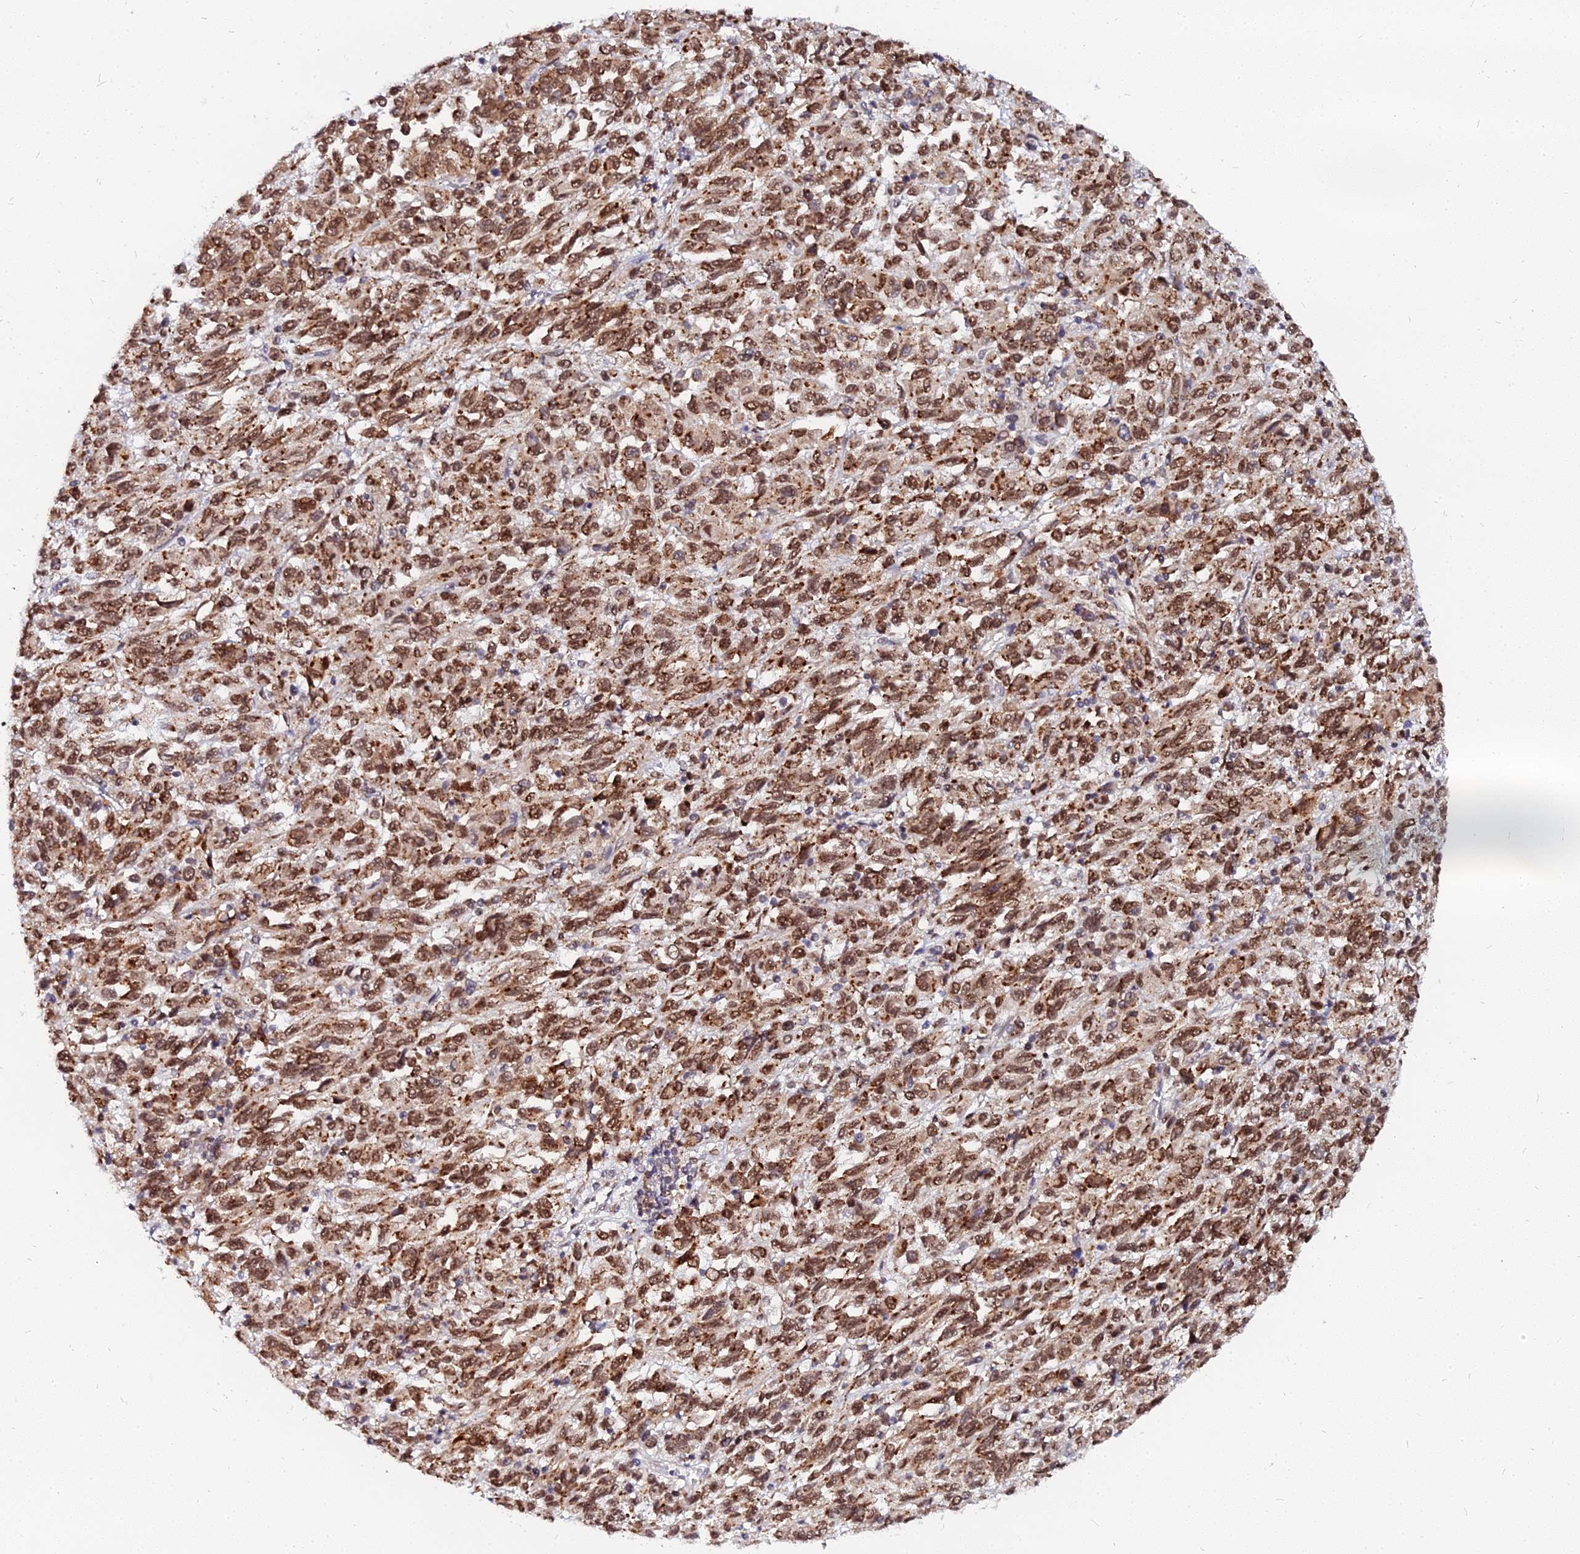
{"staining": {"intensity": "moderate", "quantity": ">75%", "location": "cytoplasmic/membranous,nuclear"}, "tissue": "melanoma", "cell_type": "Tumor cells", "image_type": "cancer", "snomed": [{"axis": "morphology", "description": "Malignant melanoma, Metastatic site"}, {"axis": "topography", "description": "Lung"}], "caption": "Human melanoma stained with a brown dye reveals moderate cytoplasmic/membranous and nuclear positive expression in about >75% of tumor cells.", "gene": "RNF121", "patient": {"sex": "male", "age": 64}}